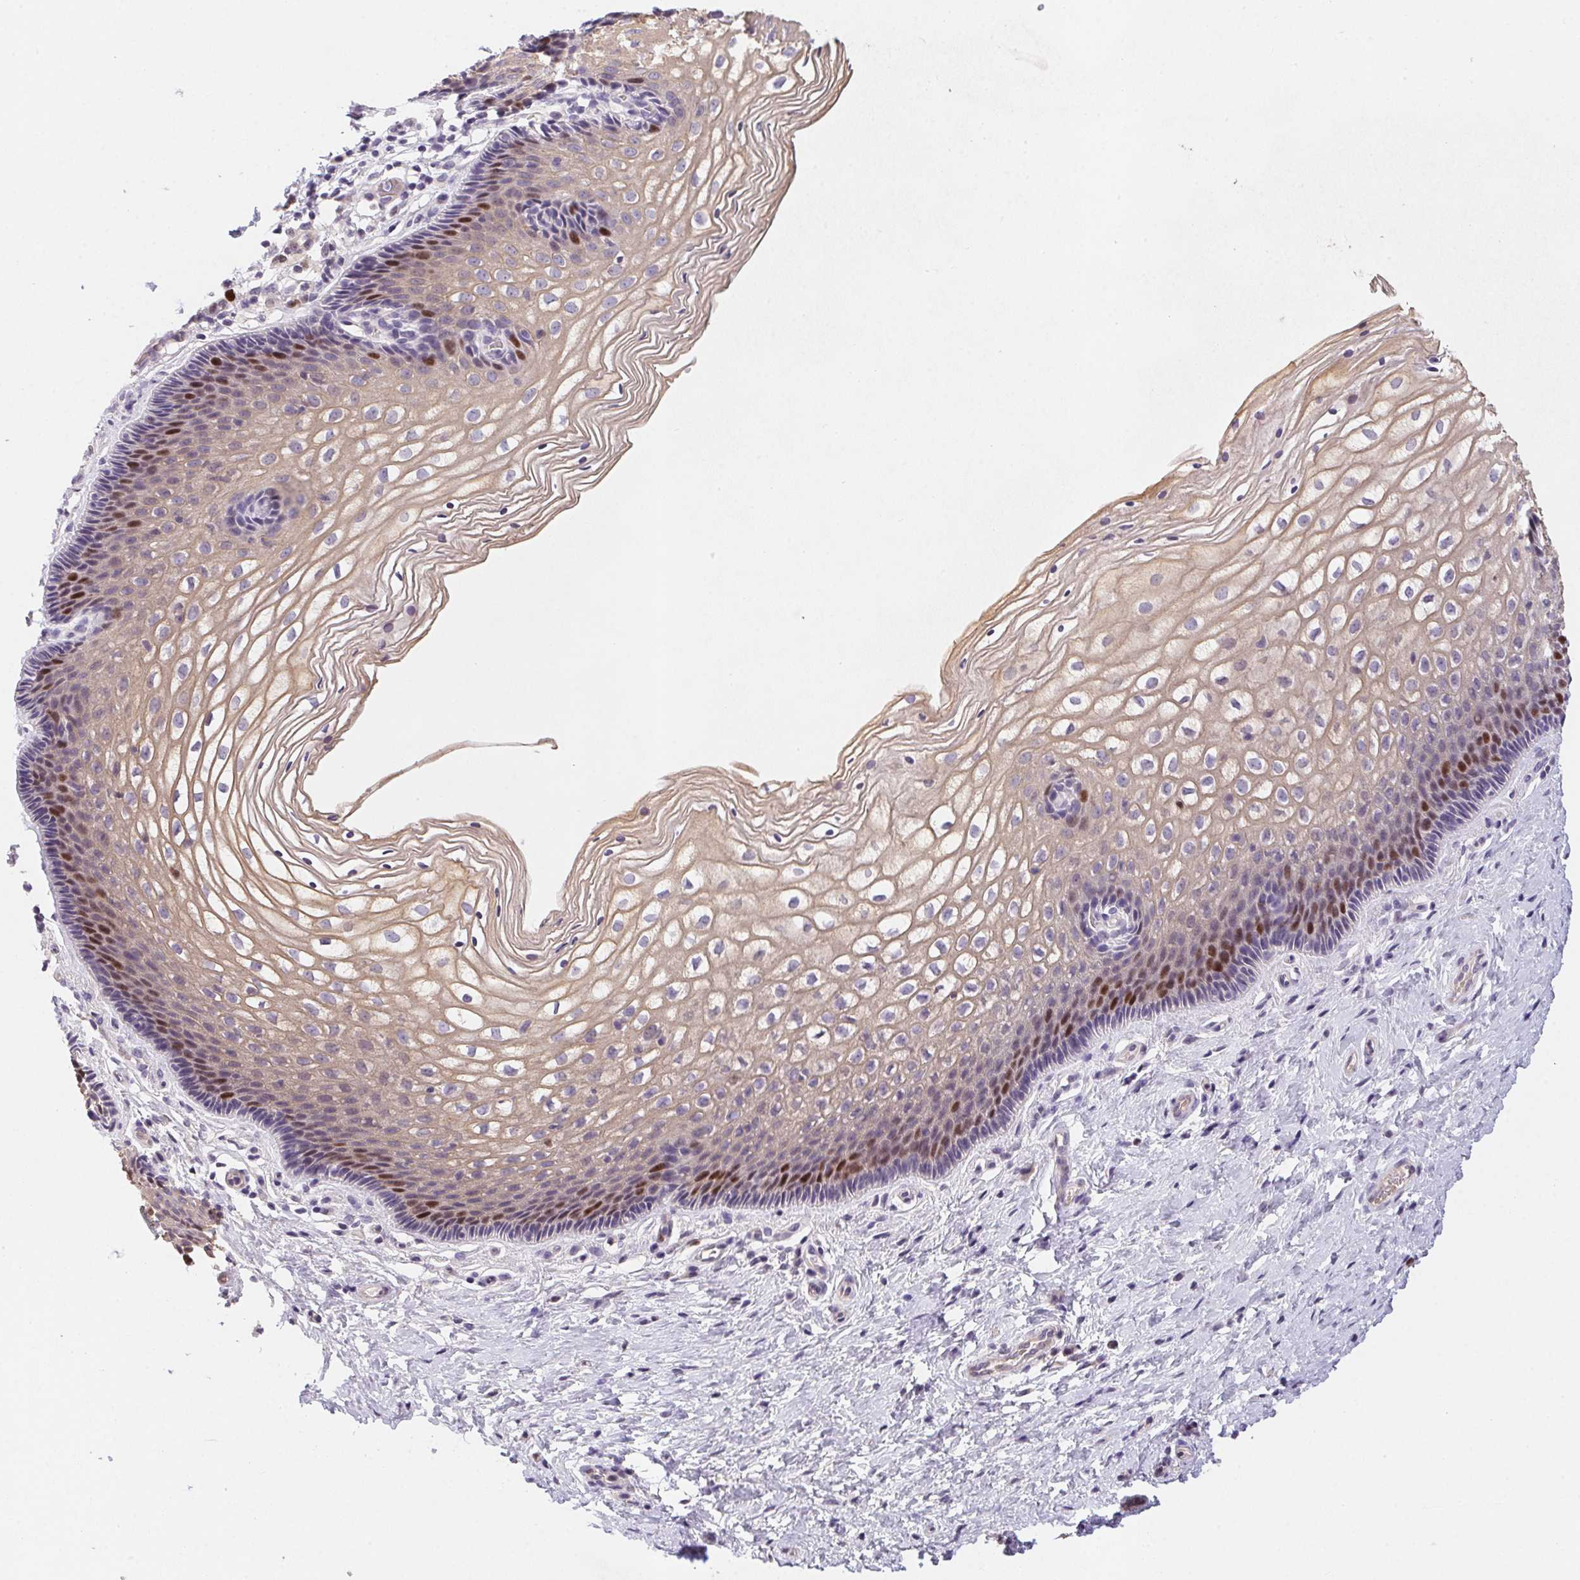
{"staining": {"intensity": "weak", "quantity": "<25%", "location": "nuclear"}, "tissue": "cervix", "cell_type": "Glandular cells", "image_type": "normal", "snomed": [{"axis": "morphology", "description": "Normal tissue, NOS"}, {"axis": "topography", "description": "Cervix"}], "caption": "A high-resolution image shows immunohistochemistry staining of benign cervix, which reveals no significant expression in glandular cells. Brightfield microscopy of immunohistochemistry stained with DAB (brown) and hematoxylin (blue), captured at high magnification.", "gene": "HELLS", "patient": {"sex": "female", "age": 34}}